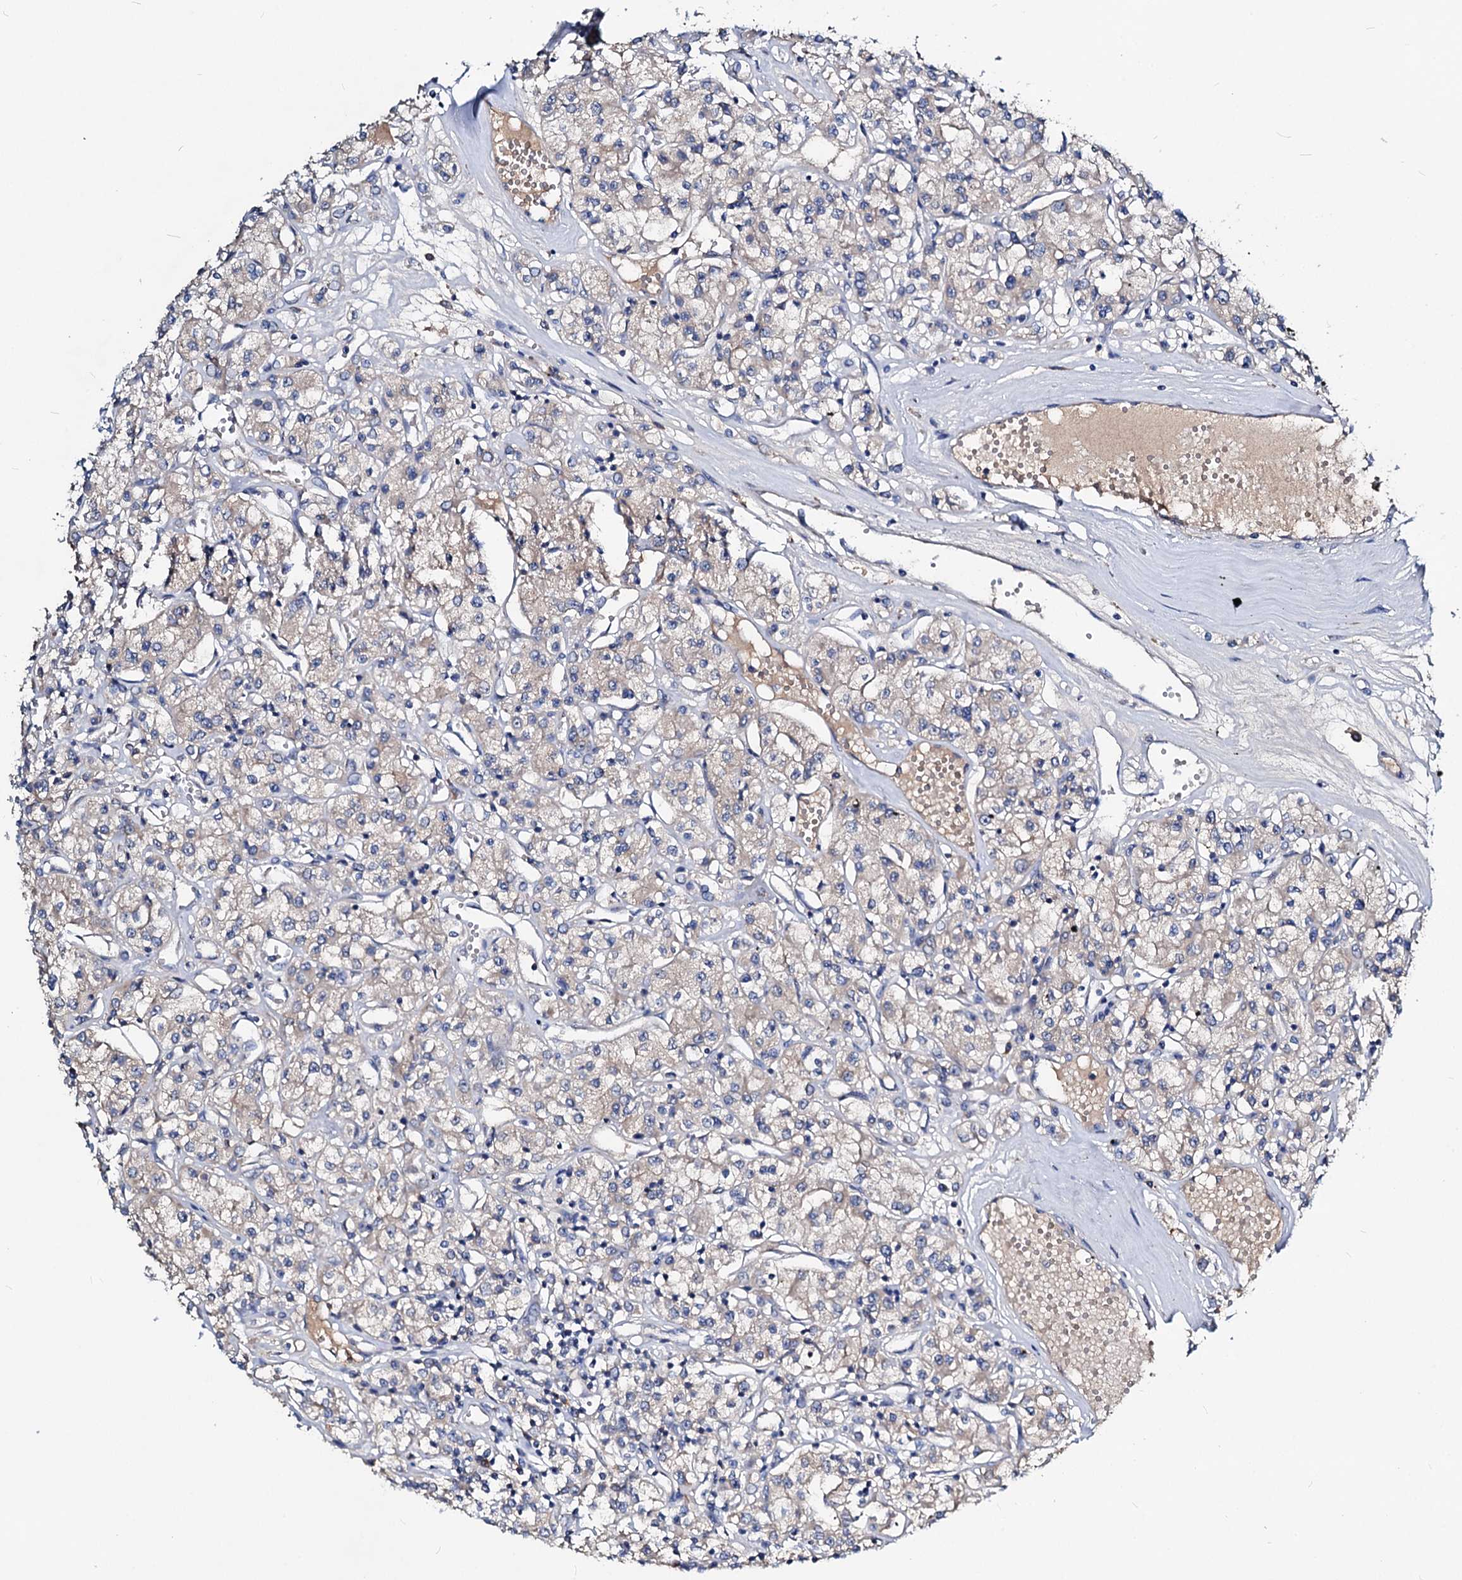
{"staining": {"intensity": "weak", "quantity": "<25%", "location": "cytoplasmic/membranous"}, "tissue": "renal cancer", "cell_type": "Tumor cells", "image_type": "cancer", "snomed": [{"axis": "morphology", "description": "Adenocarcinoma, NOS"}, {"axis": "topography", "description": "Kidney"}], "caption": "Micrograph shows no significant protein positivity in tumor cells of renal cancer.", "gene": "ACY3", "patient": {"sex": "female", "age": 59}}